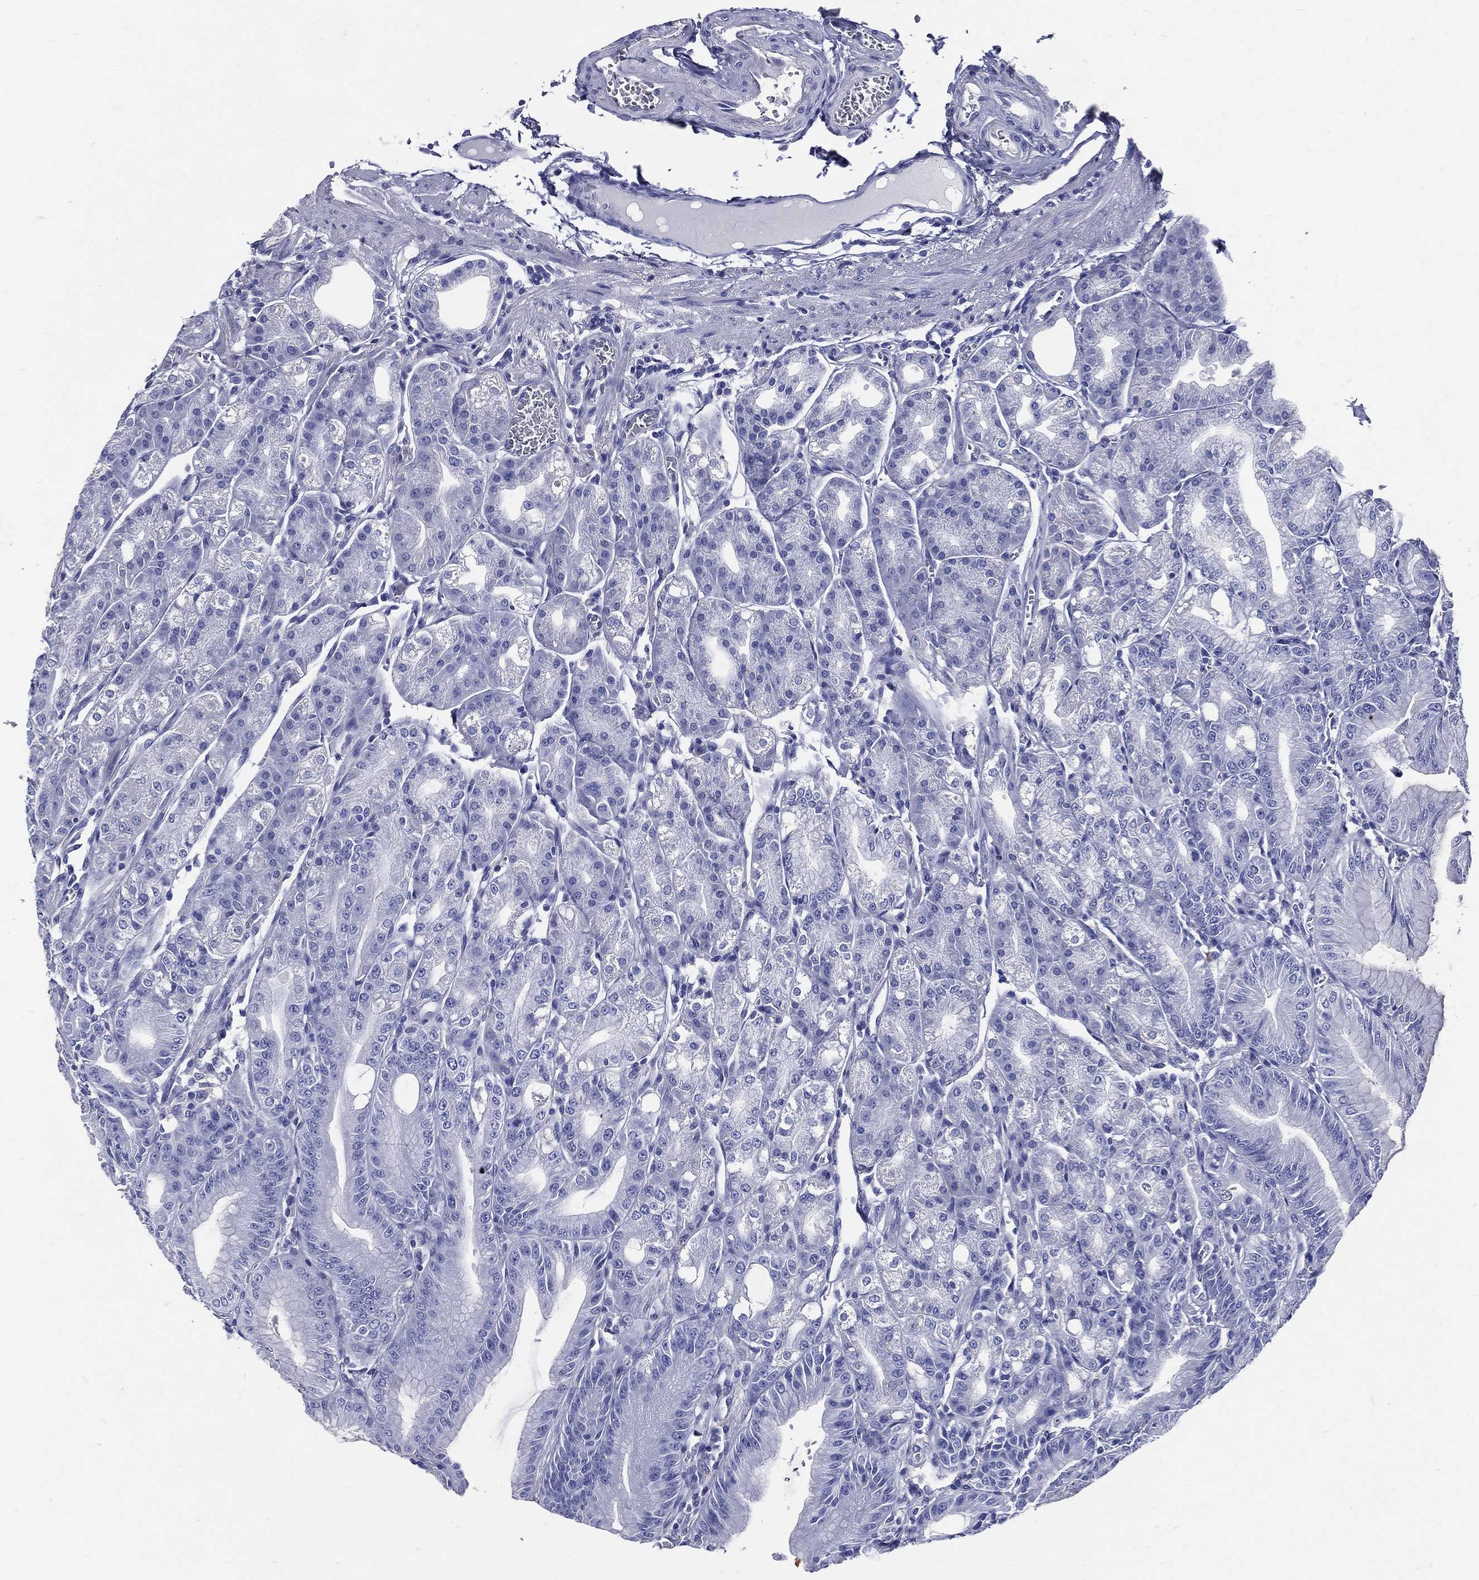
{"staining": {"intensity": "negative", "quantity": "none", "location": "none"}, "tissue": "stomach", "cell_type": "Glandular cells", "image_type": "normal", "snomed": [{"axis": "morphology", "description": "Normal tissue, NOS"}, {"axis": "topography", "description": "Stomach"}], "caption": "Stomach stained for a protein using immunohistochemistry (IHC) exhibits no staining glandular cells.", "gene": "DPYS", "patient": {"sex": "male", "age": 71}}